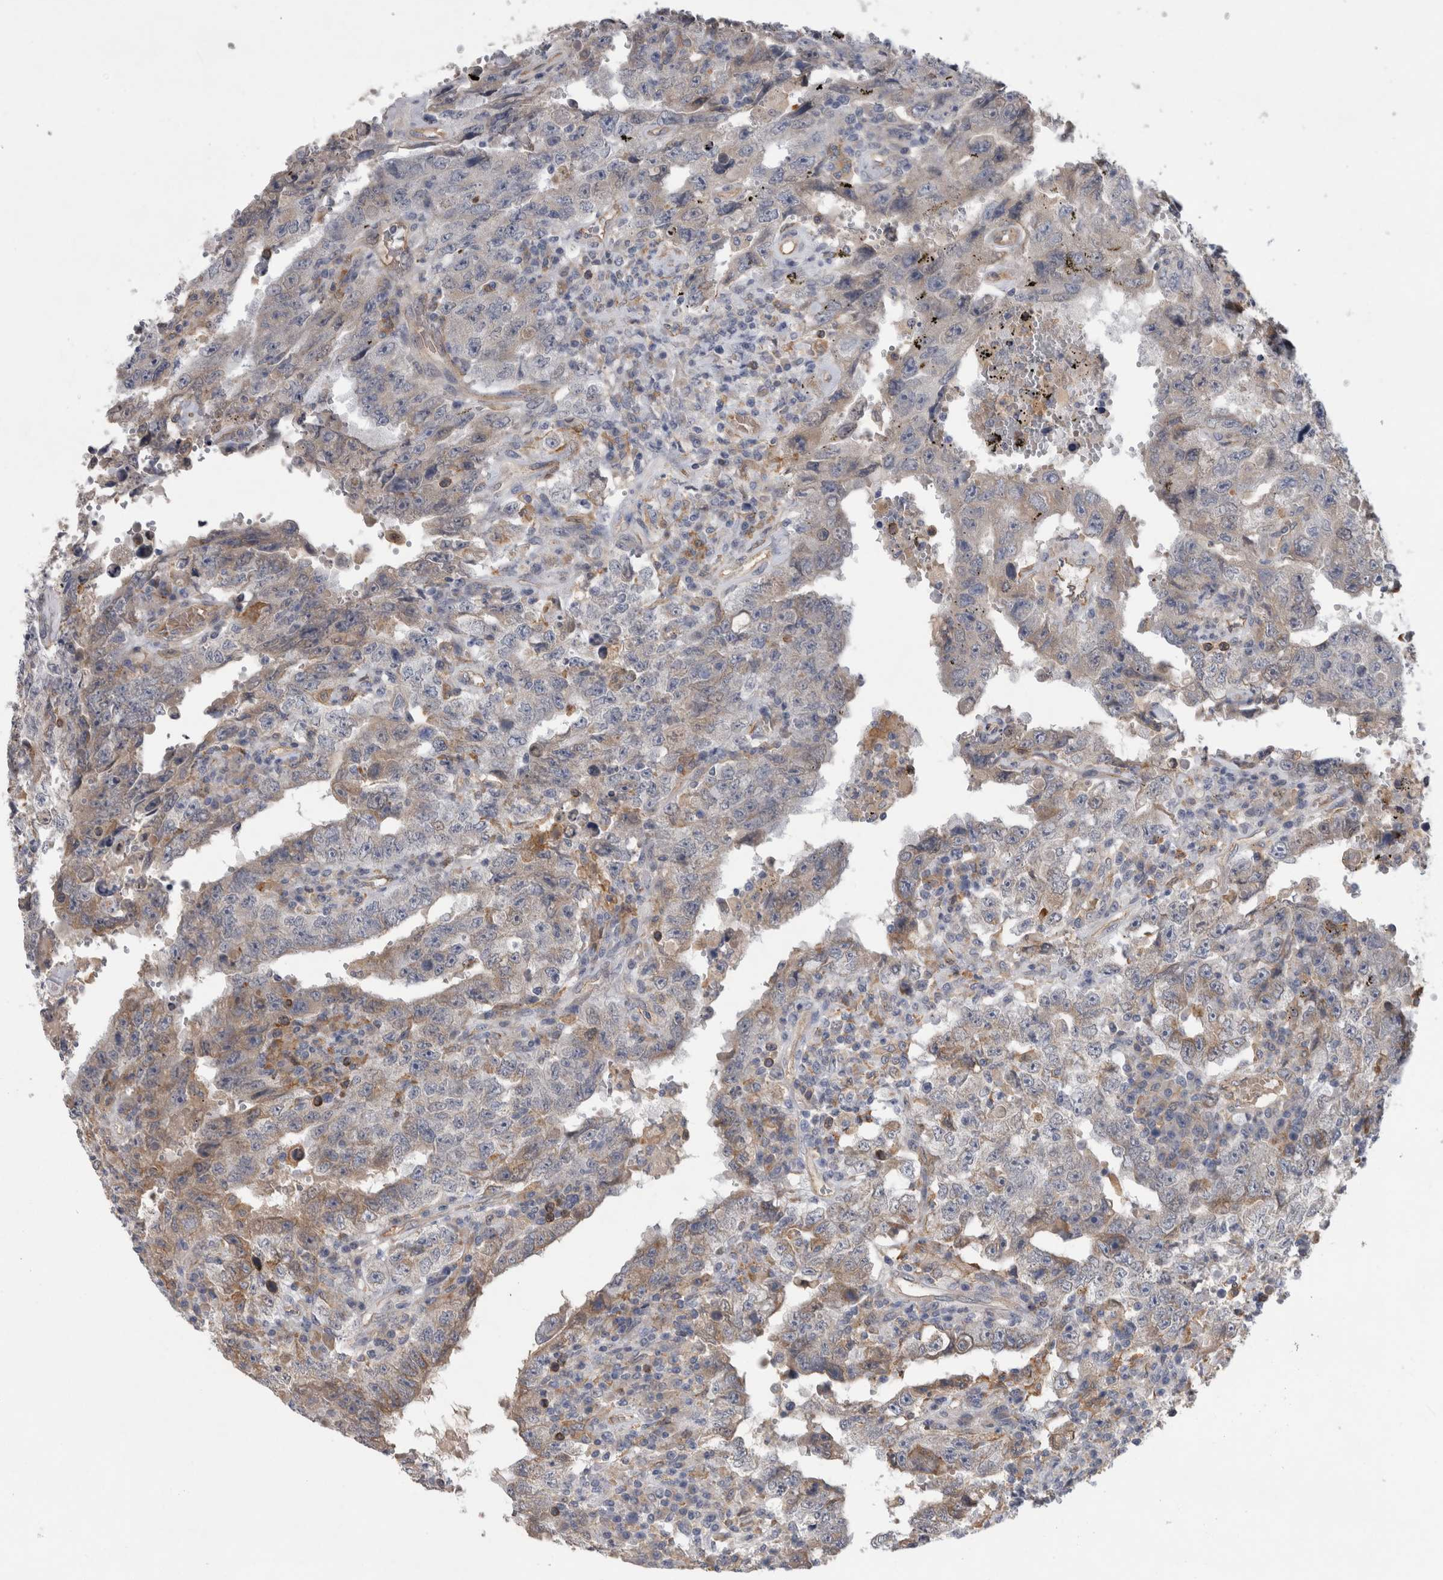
{"staining": {"intensity": "negative", "quantity": "none", "location": "none"}, "tissue": "testis cancer", "cell_type": "Tumor cells", "image_type": "cancer", "snomed": [{"axis": "morphology", "description": "Carcinoma, Embryonal, NOS"}, {"axis": "topography", "description": "Testis"}], "caption": "This image is of testis cancer (embryonal carcinoma) stained with immunohistochemistry to label a protein in brown with the nuclei are counter-stained blue. There is no expression in tumor cells.", "gene": "ANKFY1", "patient": {"sex": "male", "age": 26}}